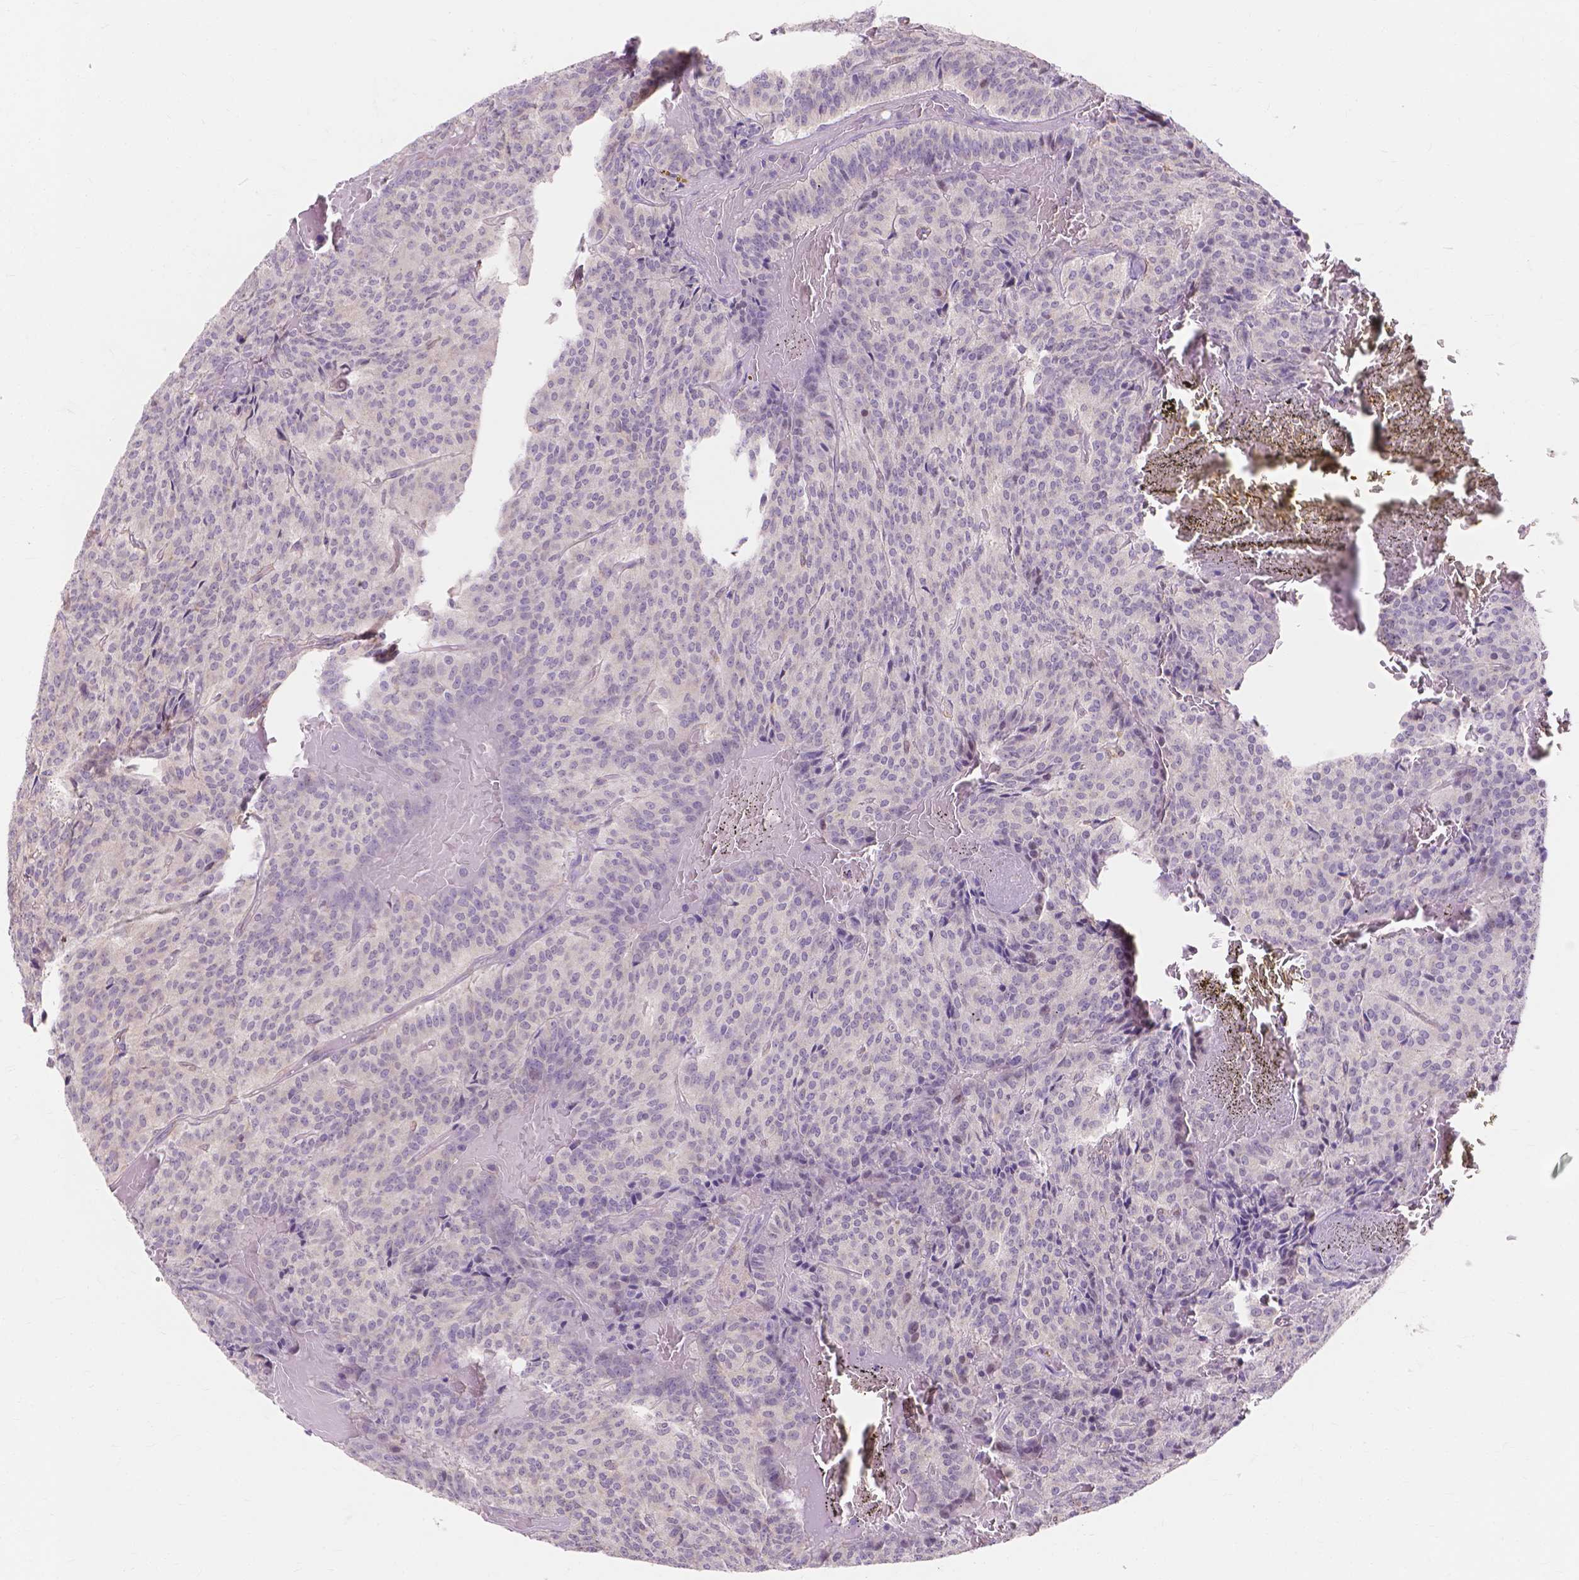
{"staining": {"intensity": "negative", "quantity": "none", "location": "none"}, "tissue": "carcinoid", "cell_type": "Tumor cells", "image_type": "cancer", "snomed": [{"axis": "morphology", "description": "Carcinoid, malignant, NOS"}, {"axis": "topography", "description": "Lung"}], "caption": "IHC of human malignant carcinoid shows no positivity in tumor cells. (DAB immunohistochemistry (IHC) with hematoxylin counter stain).", "gene": "PRDM13", "patient": {"sex": "male", "age": 70}}